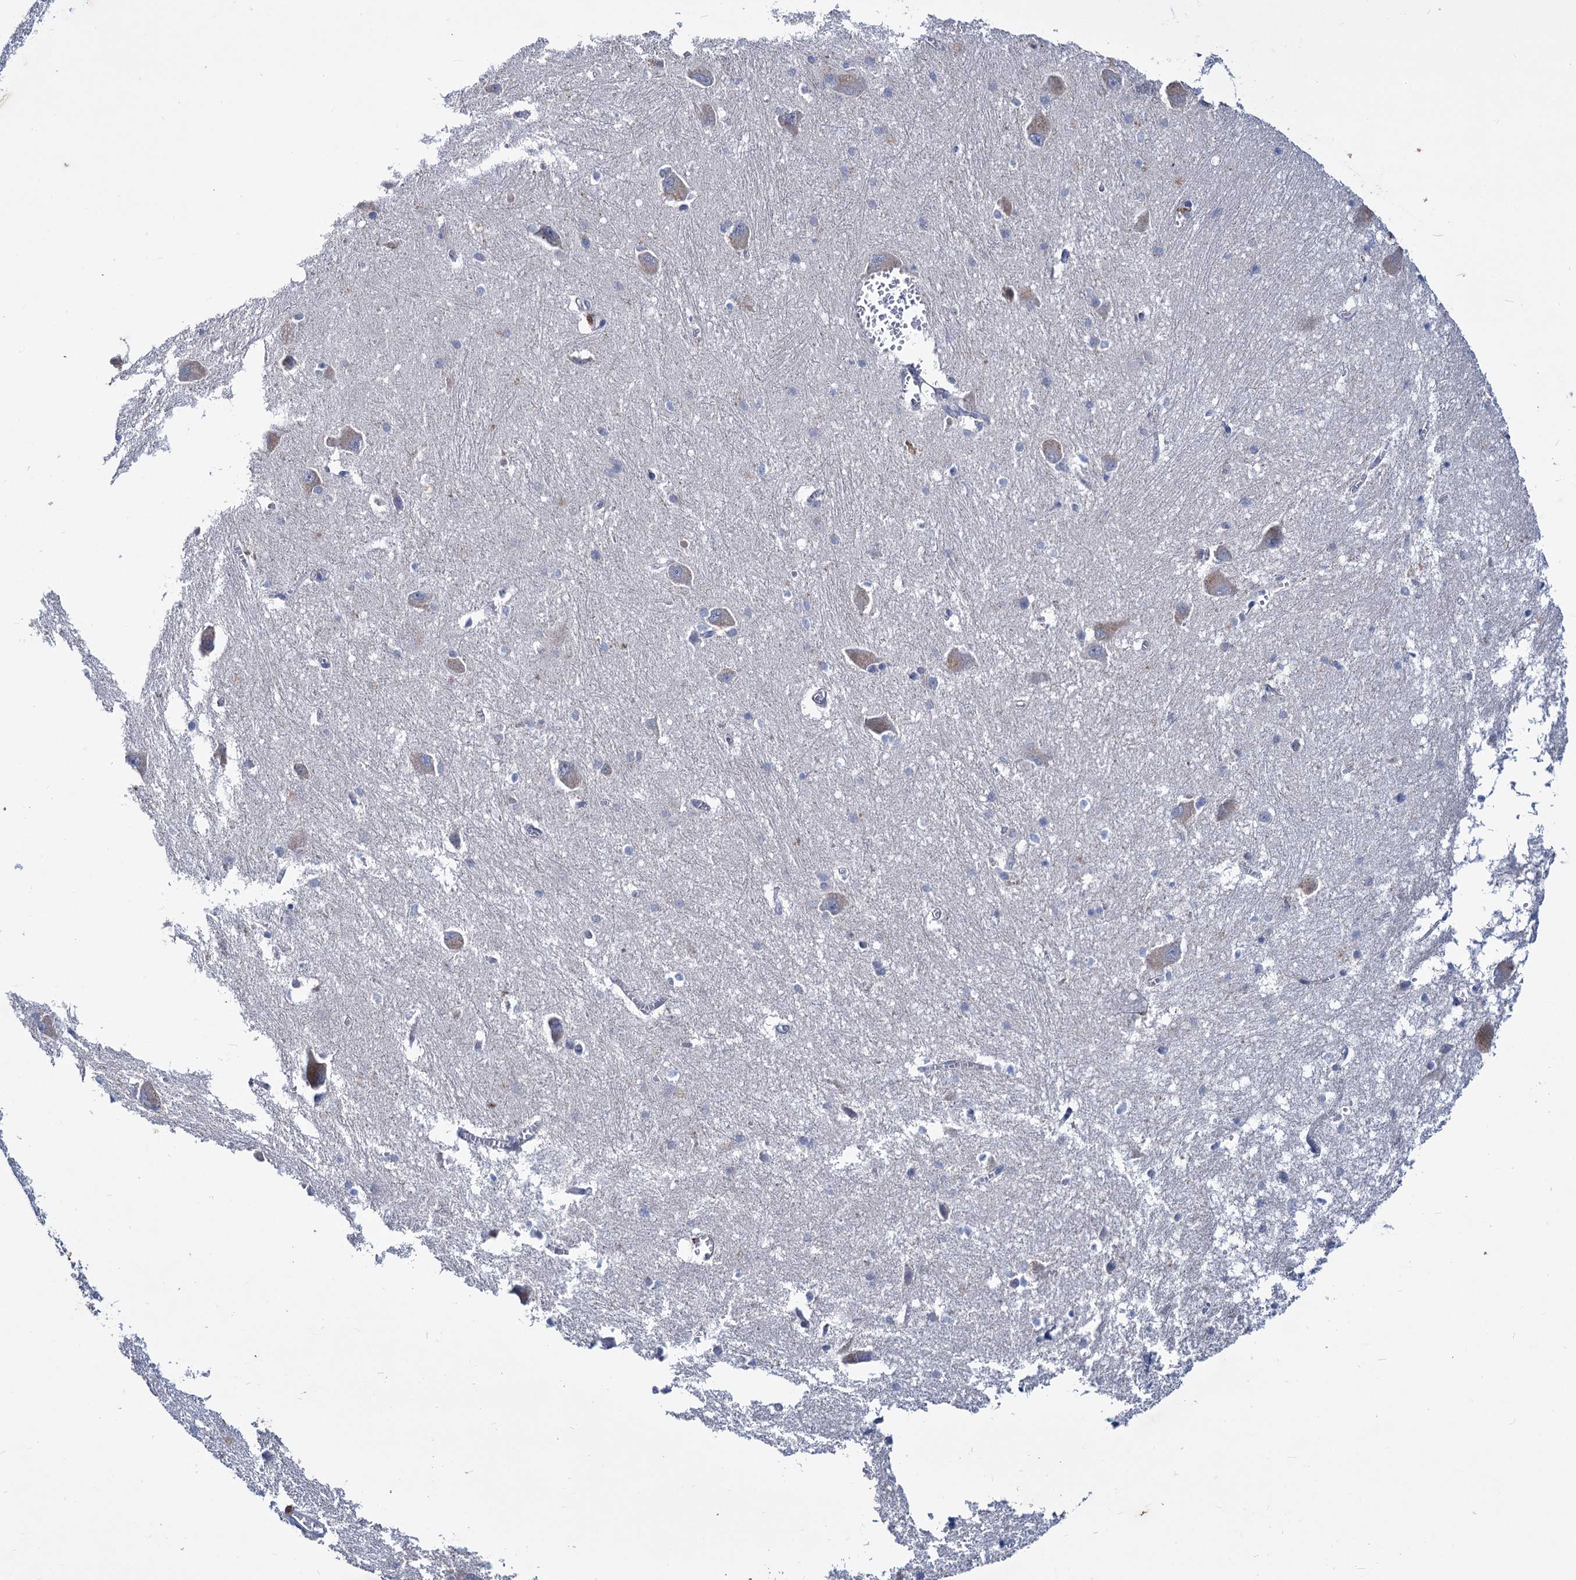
{"staining": {"intensity": "negative", "quantity": "none", "location": "none"}, "tissue": "caudate", "cell_type": "Glial cells", "image_type": "normal", "snomed": [{"axis": "morphology", "description": "Normal tissue, NOS"}, {"axis": "topography", "description": "Lateral ventricle wall"}], "caption": "IHC photomicrograph of benign human caudate stained for a protein (brown), which displays no staining in glial cells.", "gene": "TRIM55", "patient": {"sex": "male", "age": 37}}